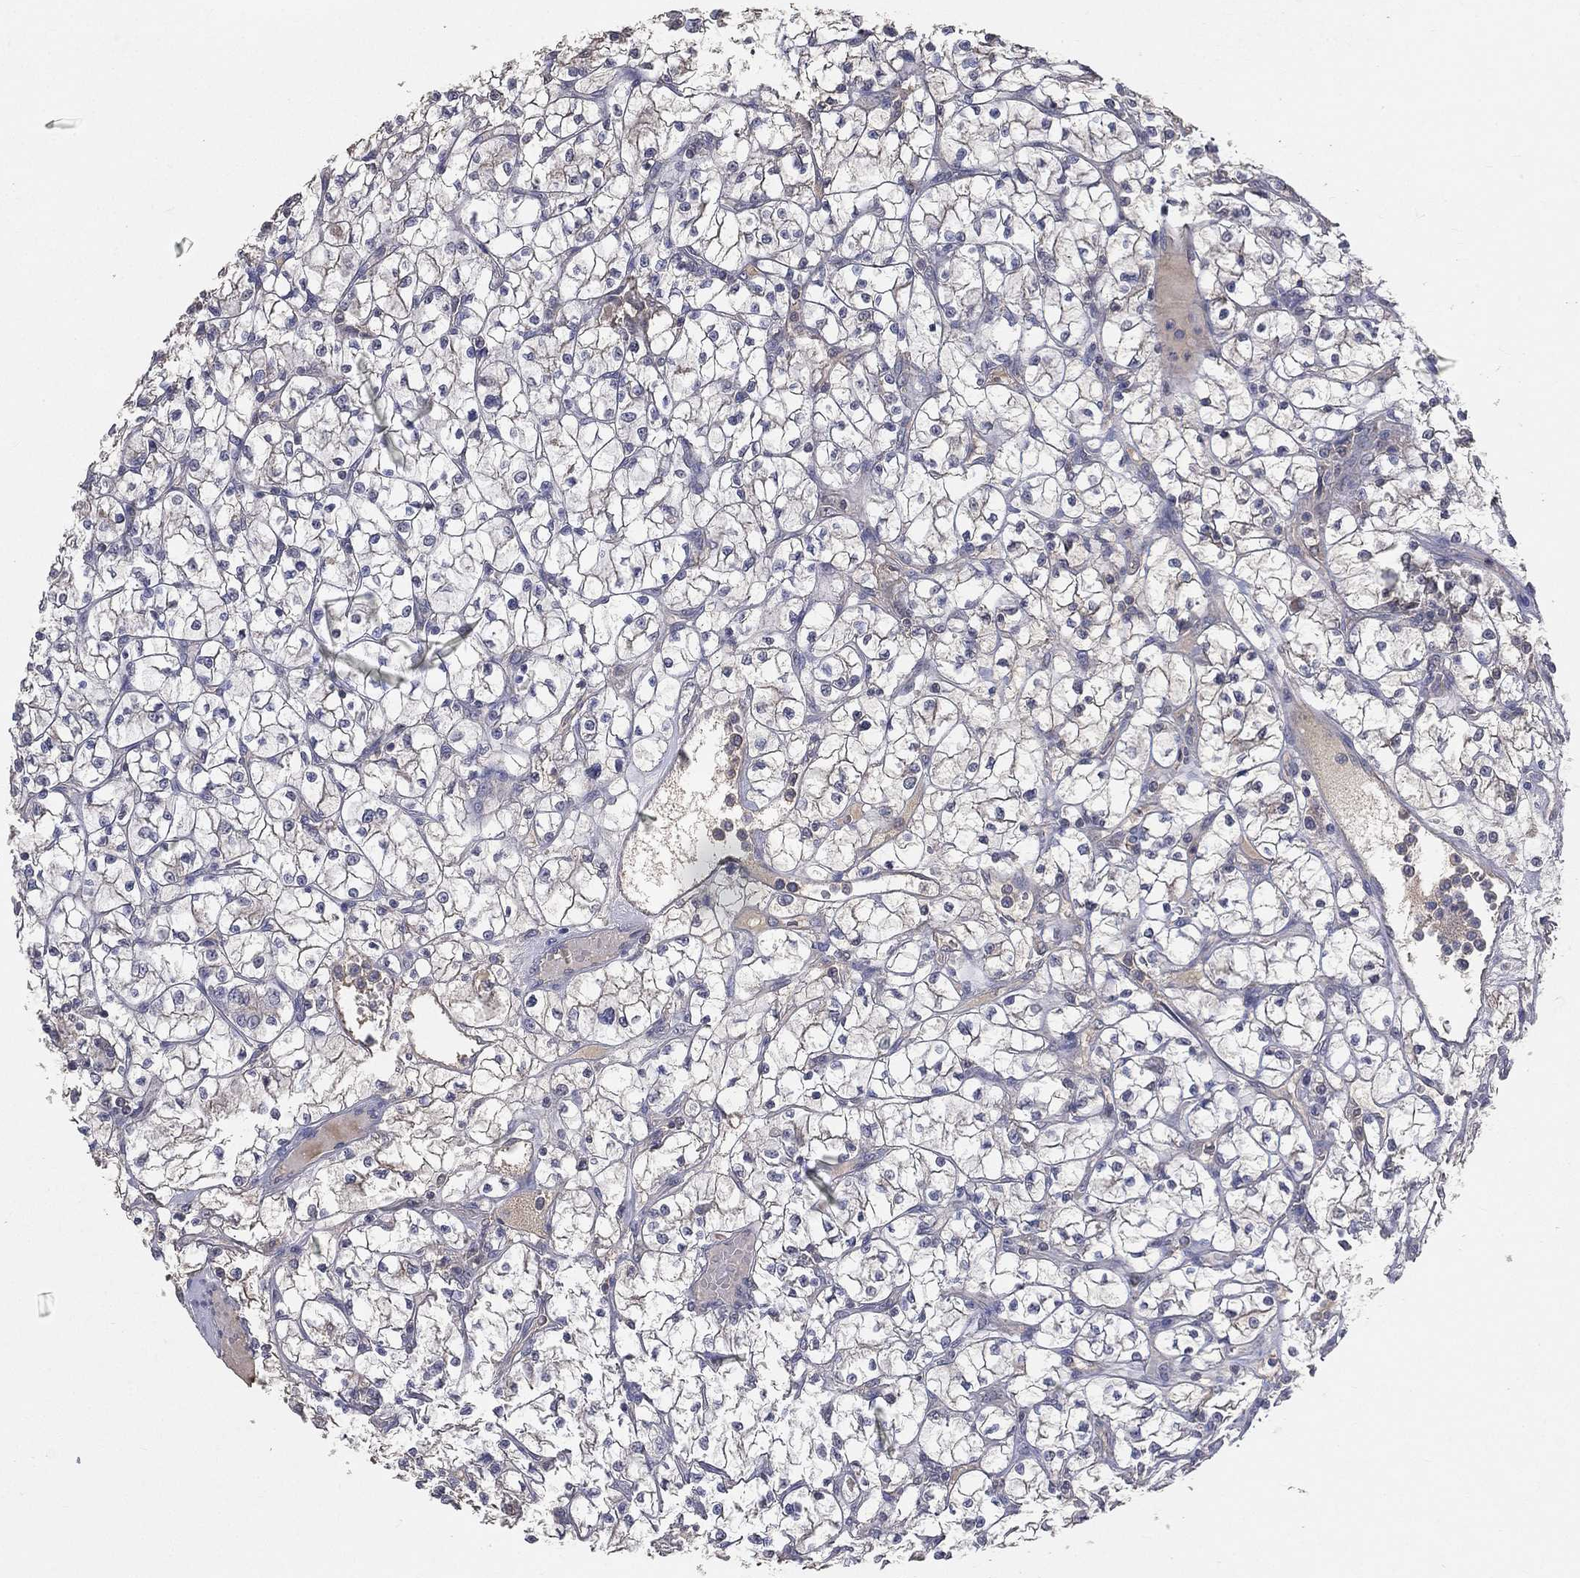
{"staining": {"intensity": "negative", "quantity": "none", "location": "none"}, "tissue": "renal cancer", "cell_type": "Tumor cells", "image_type": "cancer", "snomed": [{"axis": "morphology", "description": "Adenocarcinoma, NOS"}, {"axis": "topography", "description": "Kidney"}], "caption": "A histopathology image of human renal cancer is negative for staining in tumor cells.", "gene": "SNAP25", "patient": {"sex": "female", "age": 64}}